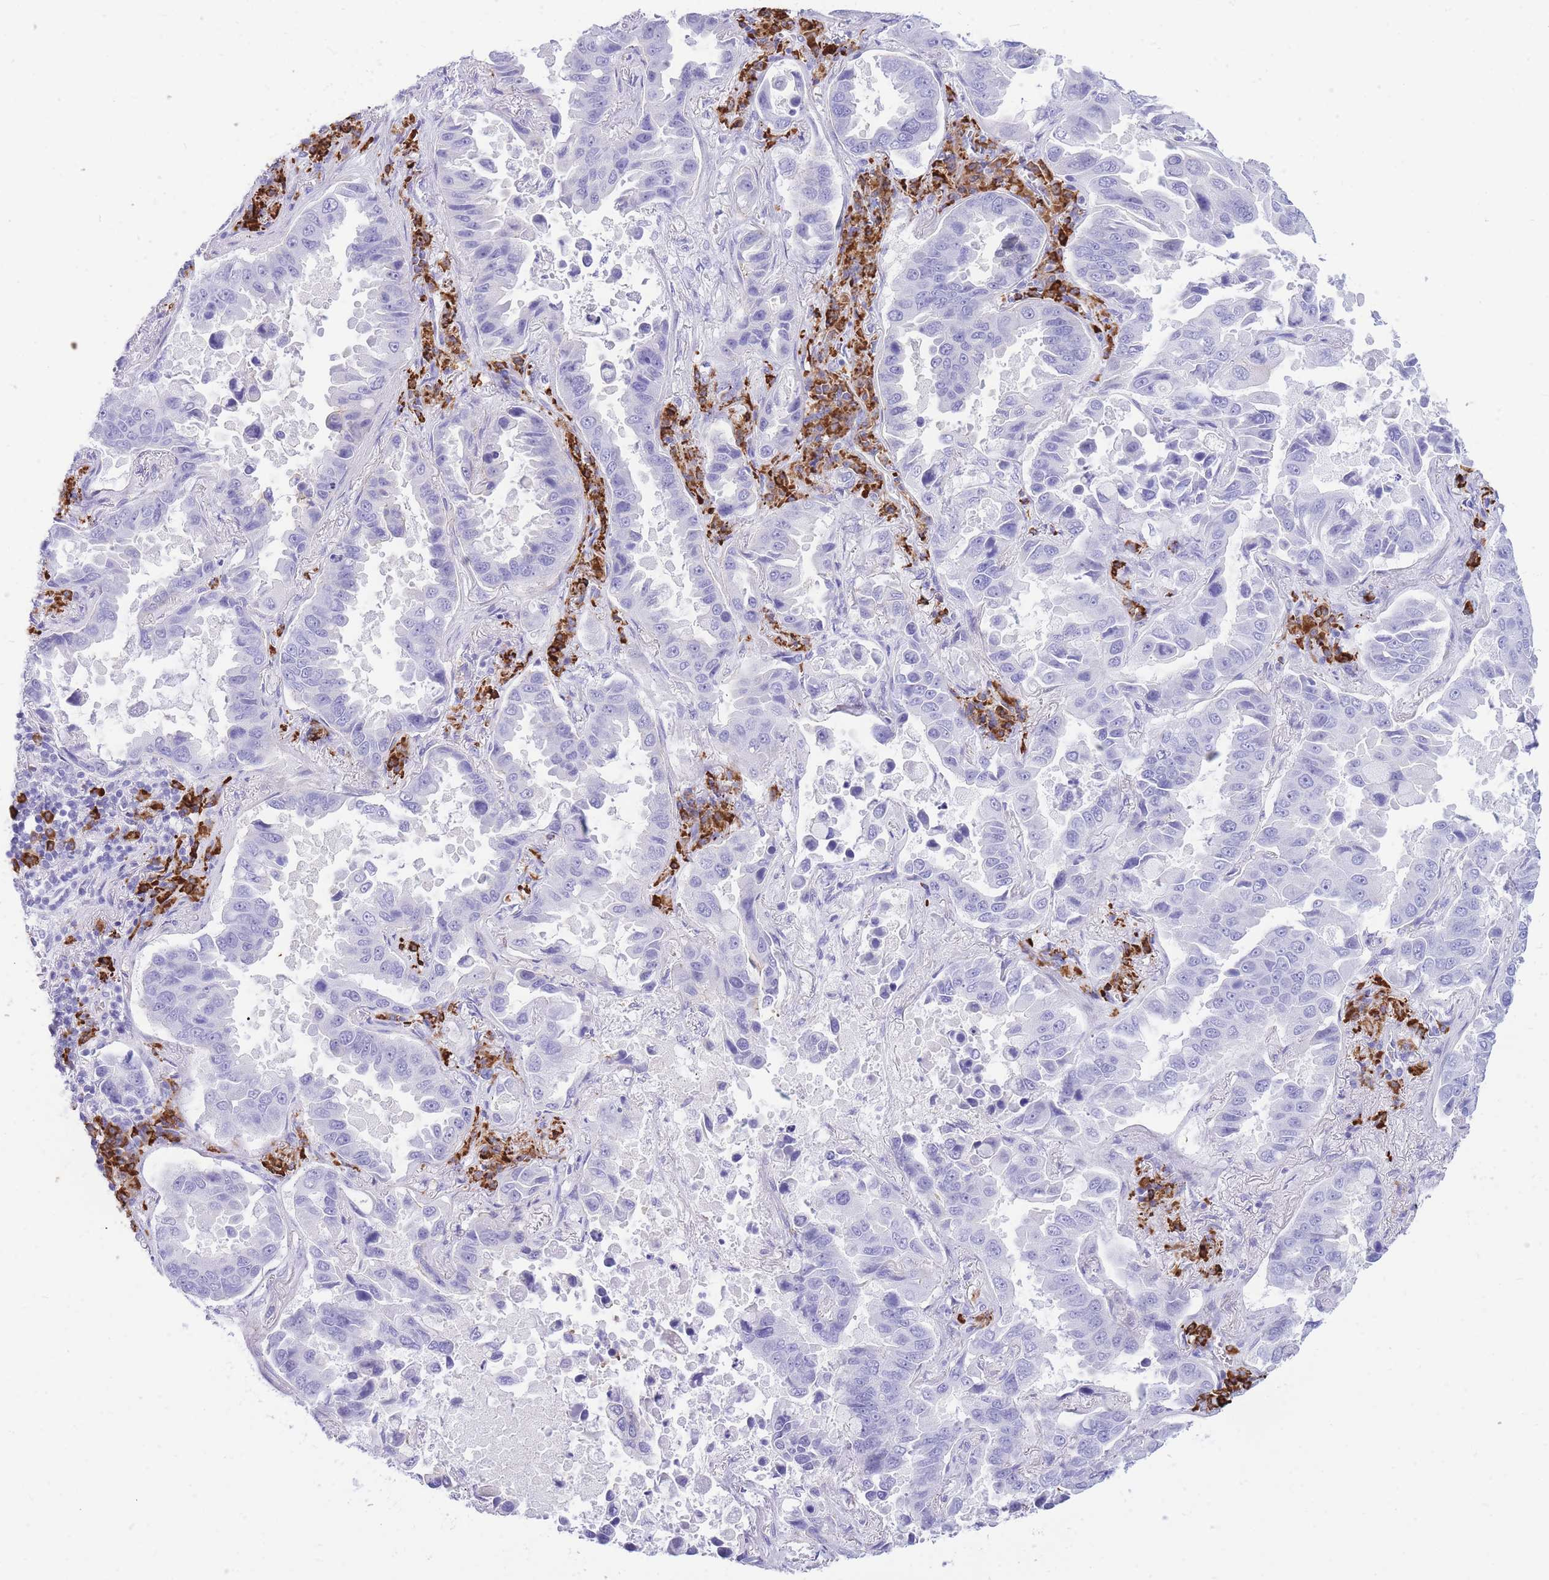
{"staining": {"intensity": "negative", "quantity": "none", "location": "none"}, "tissue": "lung cancer", "cell_type": "Tumor cells", "image_type": "cancer", "snomed": [{"axis": "morphology", "description": "Adenocarcinoma, NOS"}, {"axis": "topography", "description": "Lung"}], "caption": "A photomicrograph of human lung cancer (adenocarcinoma) is negative for staining in tumor cells. Brightfield microscopy of IHC stained with DAB (brown) and hematoxylin (blue), captured at high magnification.", "gene": "ZFP62", "patient": {"sex": "male", "age": 64}}